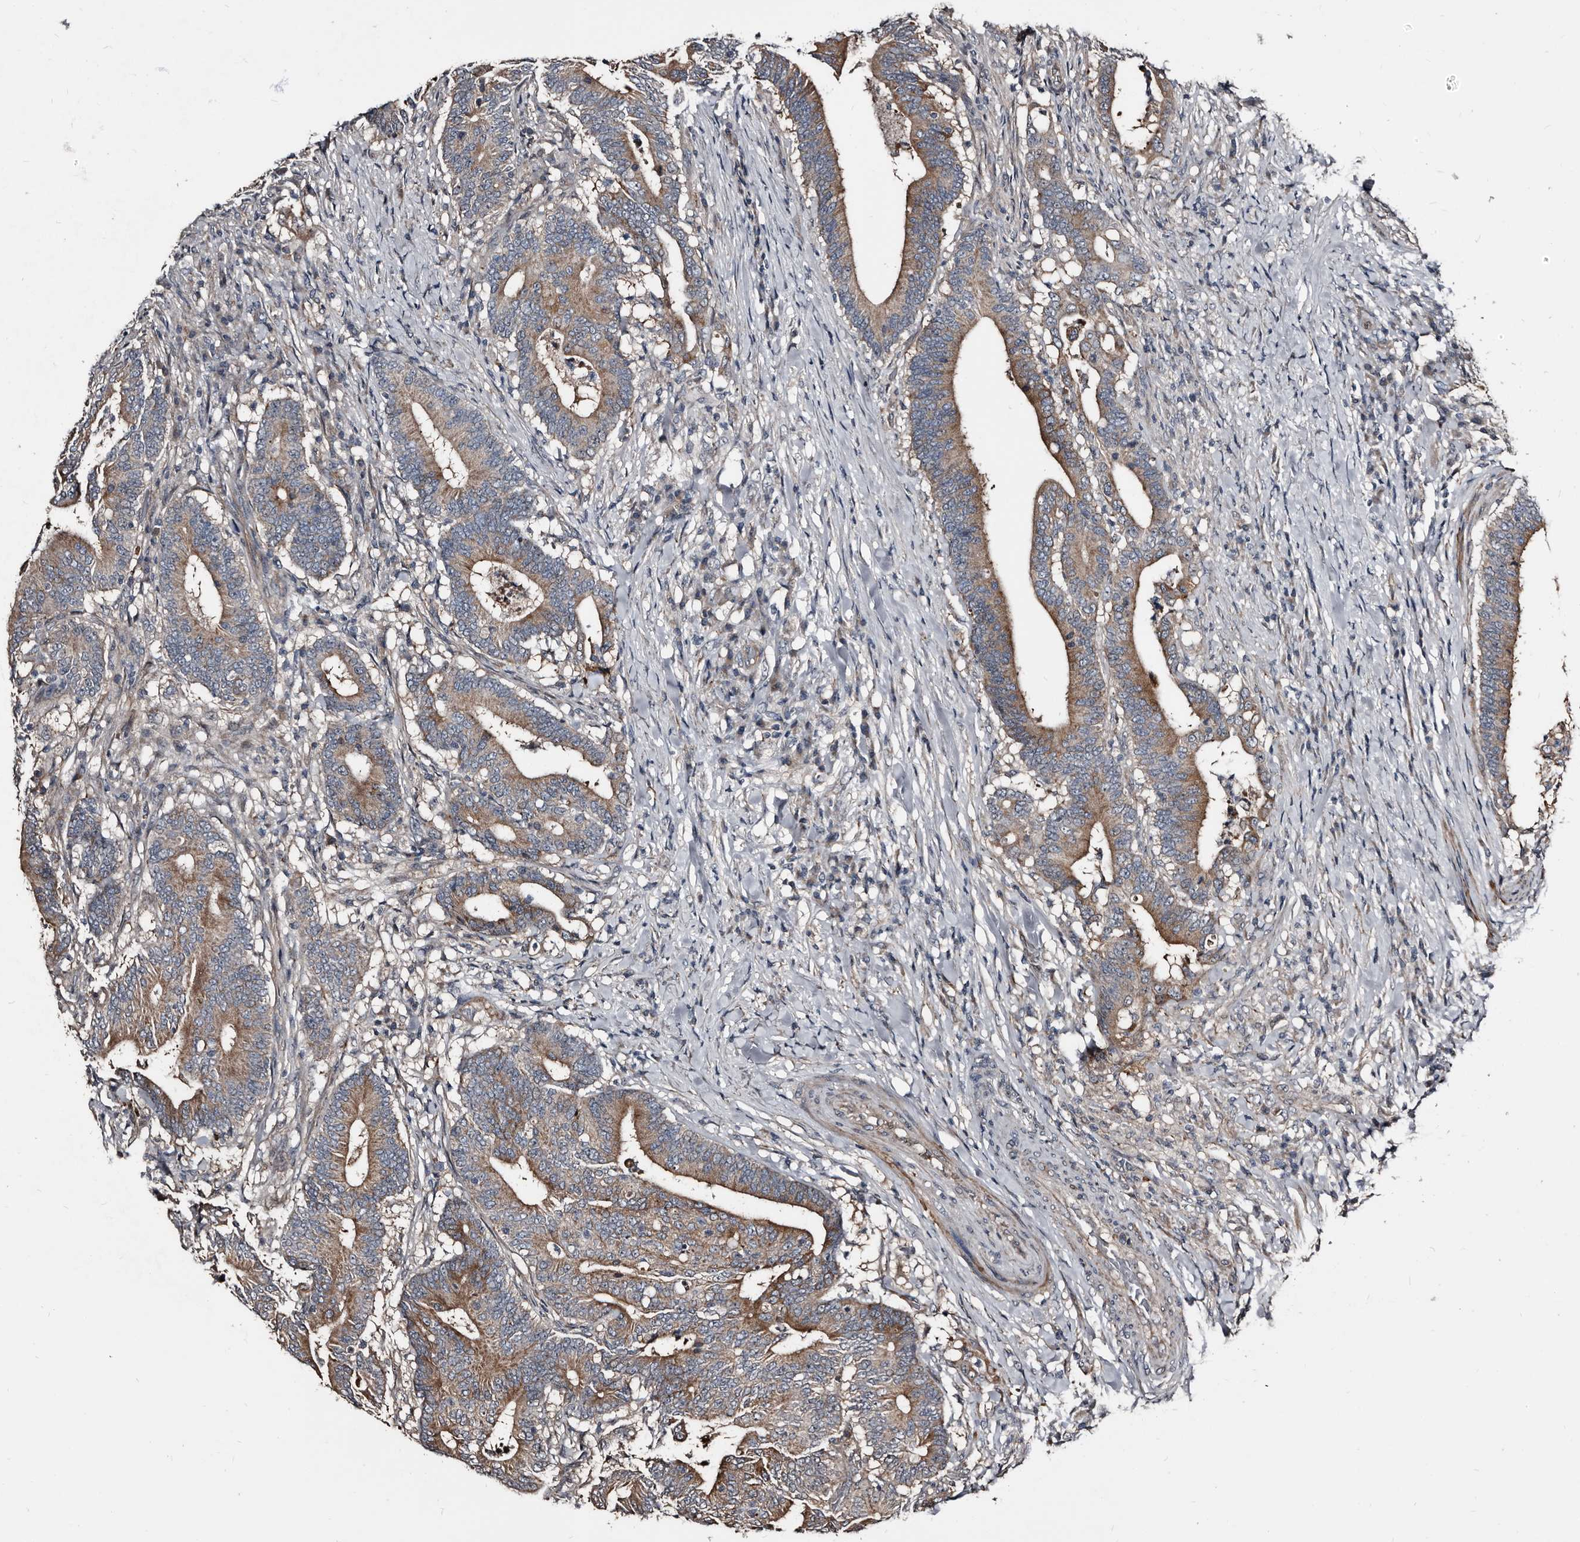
{"staining": {"intensity": "moderate", "quantity": "25%-75%", "location": "cytoplasmic/membranous"}, "tissue": "colorectal cancer", "cell_type": "Tumor cells", "image_type": "cancer", "snomed": [{"axis": "morphology", "description": "Adenocarcinoma, NOS"}, {"axis": "topography", "description": "Colon"}], "caption": "Human colorectal adenocarcinoma stained for a protein (brown) shows moderate cytoplasmic/membranous positive expression in about 25%-75% of tumor cells.", "gene": "DHPS", "patient": {"sex": "female", "age": 66}}